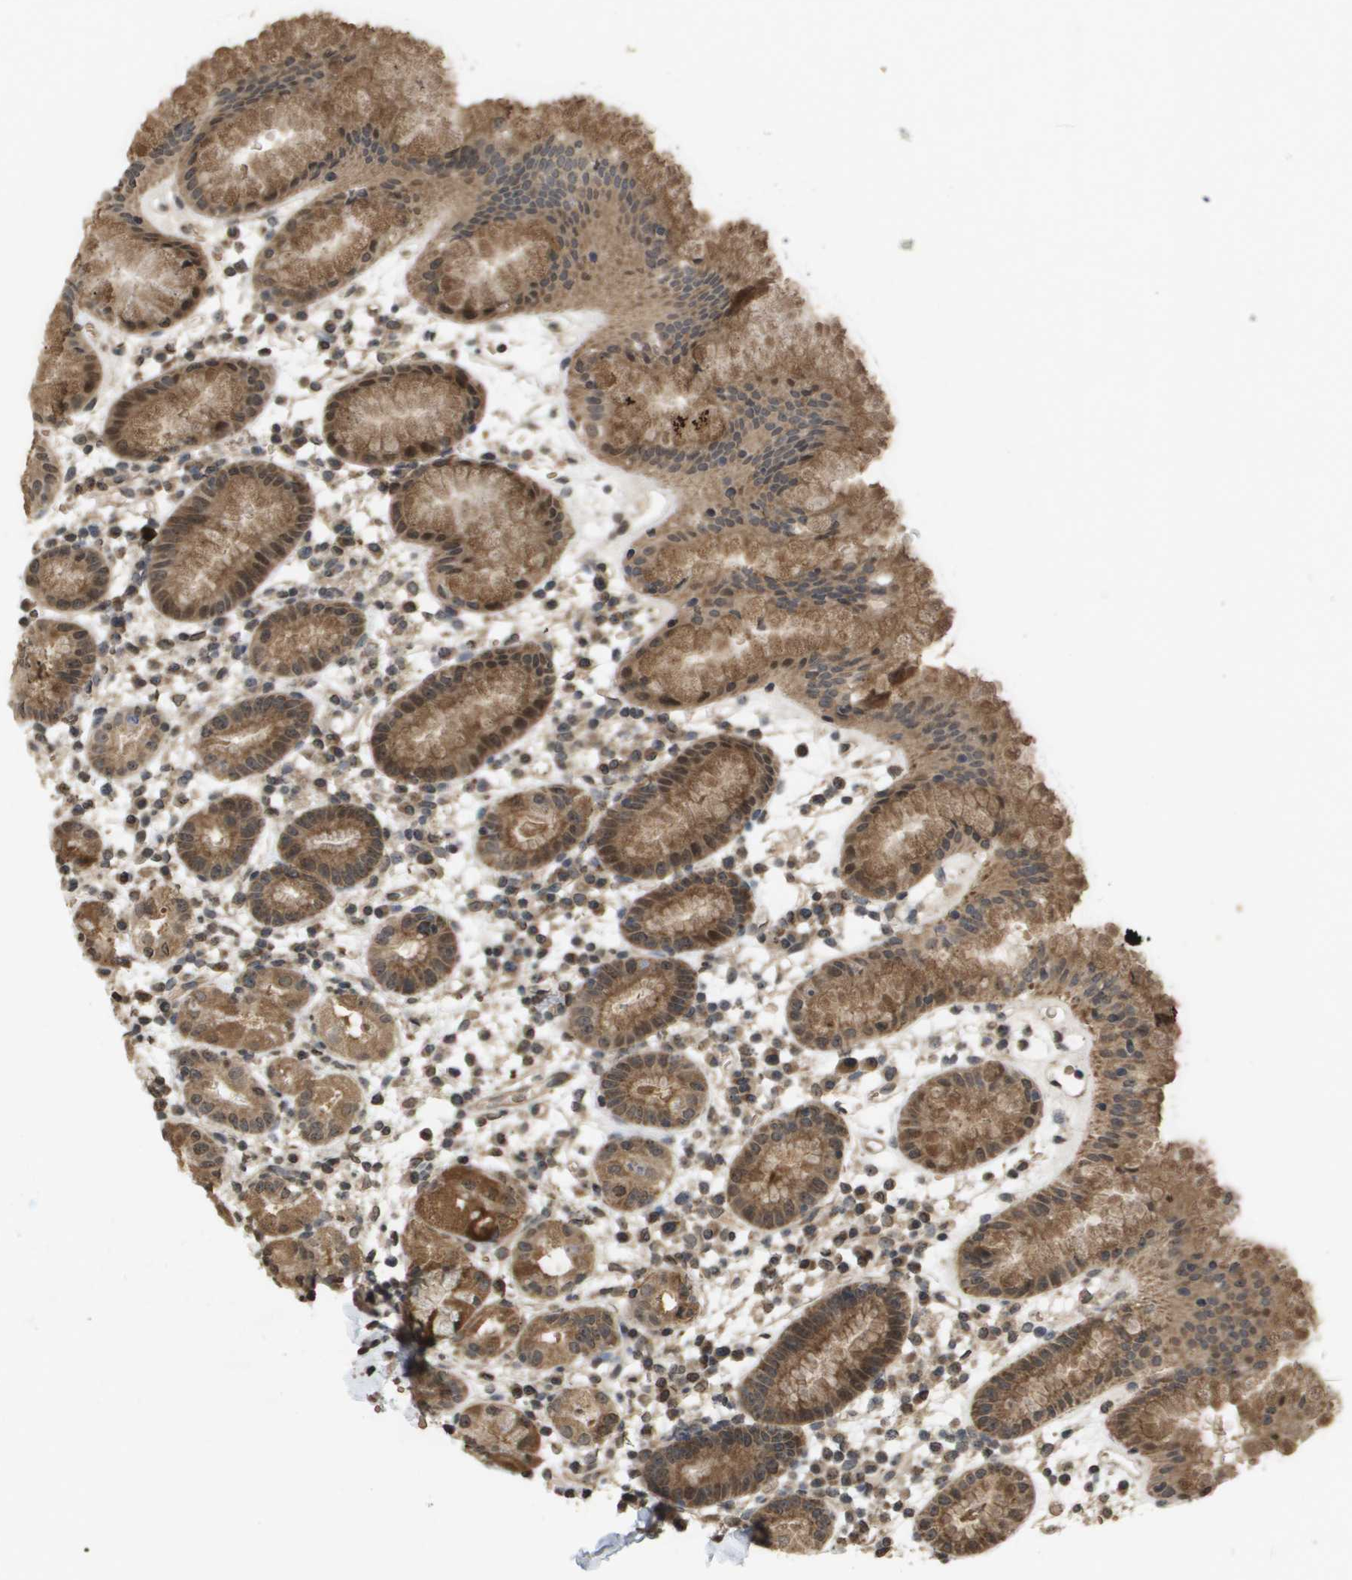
{"staining": {"intensity": "moderate", "quantity": ">75%", "location": "cytoplasmic/membranous"}, "tissue": "stomach", "cell_type": "Glandular cells", "image_type": "normal", "snomed": [{"axis": "morphology", "description": "Normal tissue, NOS"}, {"axis": "topography", "description": "Stomach"}, {"axis": "topography", "description": "Stomach, lower"}], "caption": "Immunohistochemistry of unremarkable stomach reveals medium levels of moderate cytoplasmic/membranous positivity in approximately >75% of glandular cells. (DAB IHC, brown staining for protein, blue staining for nuclei).", "gene": "RAB21", "patient": {"sex": "female", "age": 75}}